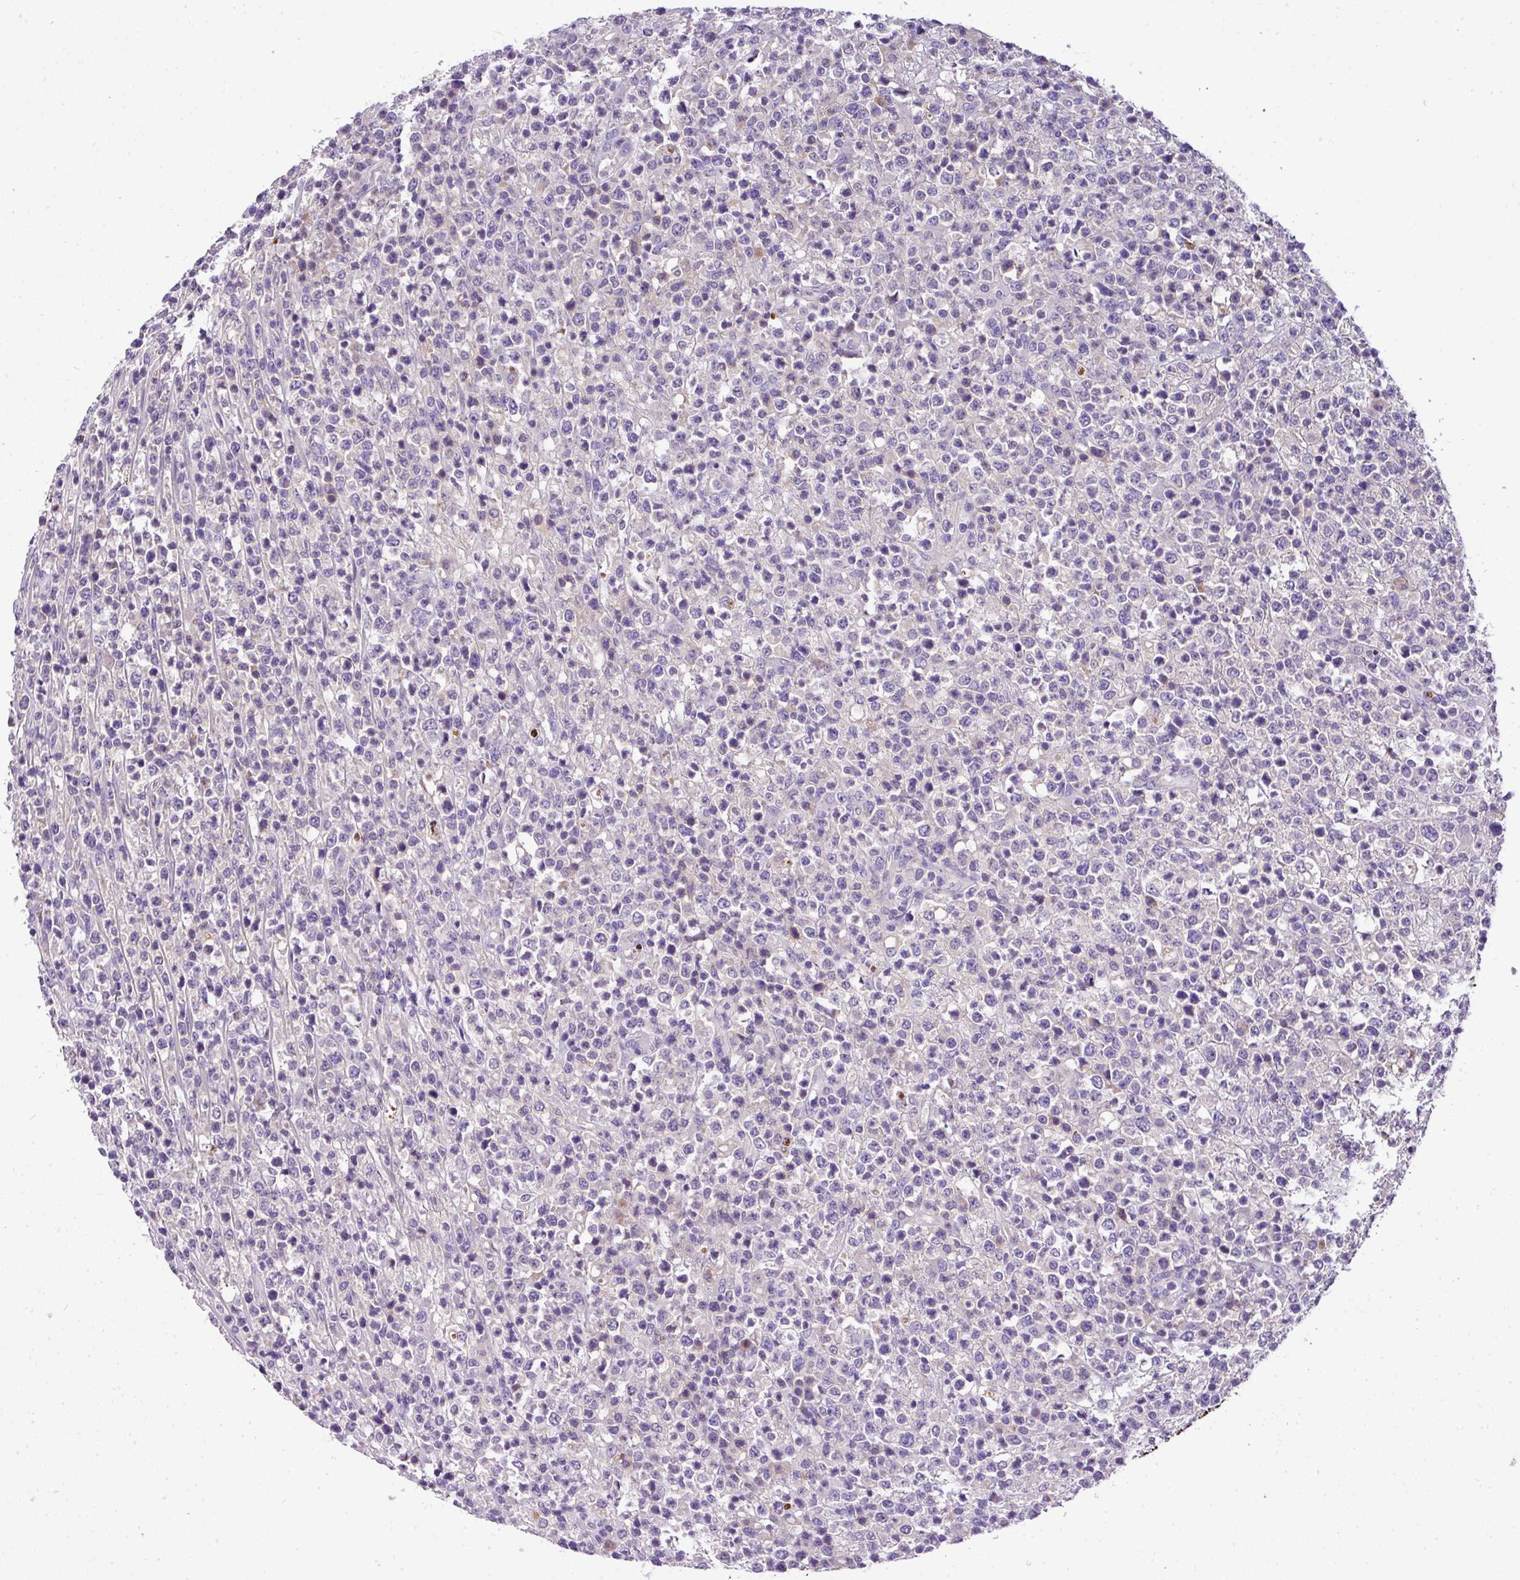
{"staining": {"intensity": "negative", "quantity": "none", "location": "none"}, "tissue": "lymphoma", "cell_type": "Tumor cells", "image_type": "cancer", "snomed": [{"axis": "morphology", "description": "Malignant lymphoma, non-Hodgkin's type, High grade"}, {"axis": "topography", "description": "Colon"}], "caption": "Tumor cells are negative for protein expression in human high-grade malignant lymphoma, non-Hodgkin's type.", "gene": "ANXA2R", "patient": {"sex": "female", "age": 53}}